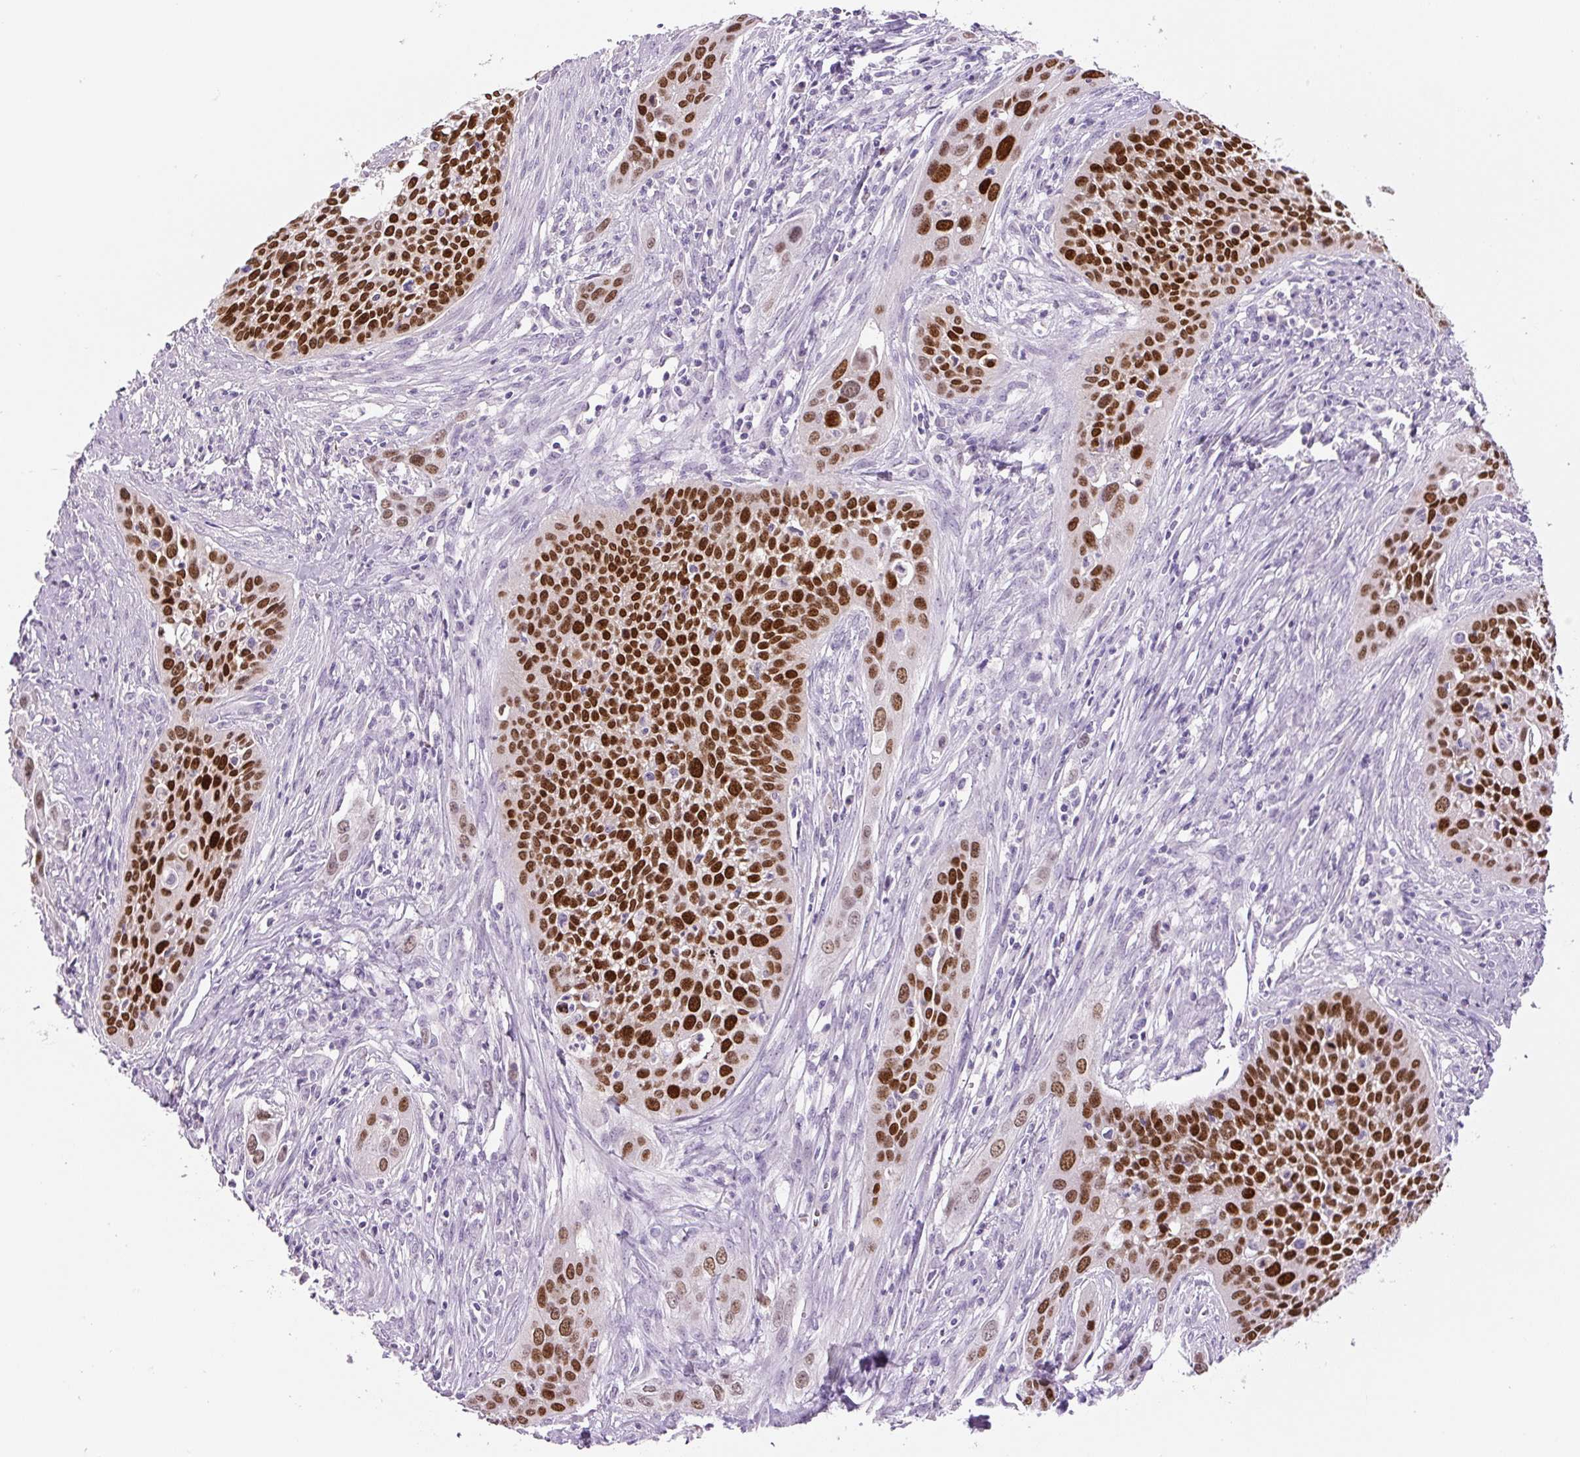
{"staining": {"intensity": "strong", "quantity": ">75%", "location": "nuclear"}, "tissue": "cervical cancer", "cell_type": "Tumor cells", "image_type": "cancer", "snomed": [{"axis": "morphology", "description": "Squamous cell carcinoma, NOS"}, {"axis": "topography", "description": "Cervix"}], "caption": "Immunohistochemistry (DAB (3,3'-diaminobenzidine)) staining of cervical cancer displays strong nuclear protein positivity in about >75% of tumor cells.", "gene": "SIX1", "patient": {"sex": "female", "age": 34}}